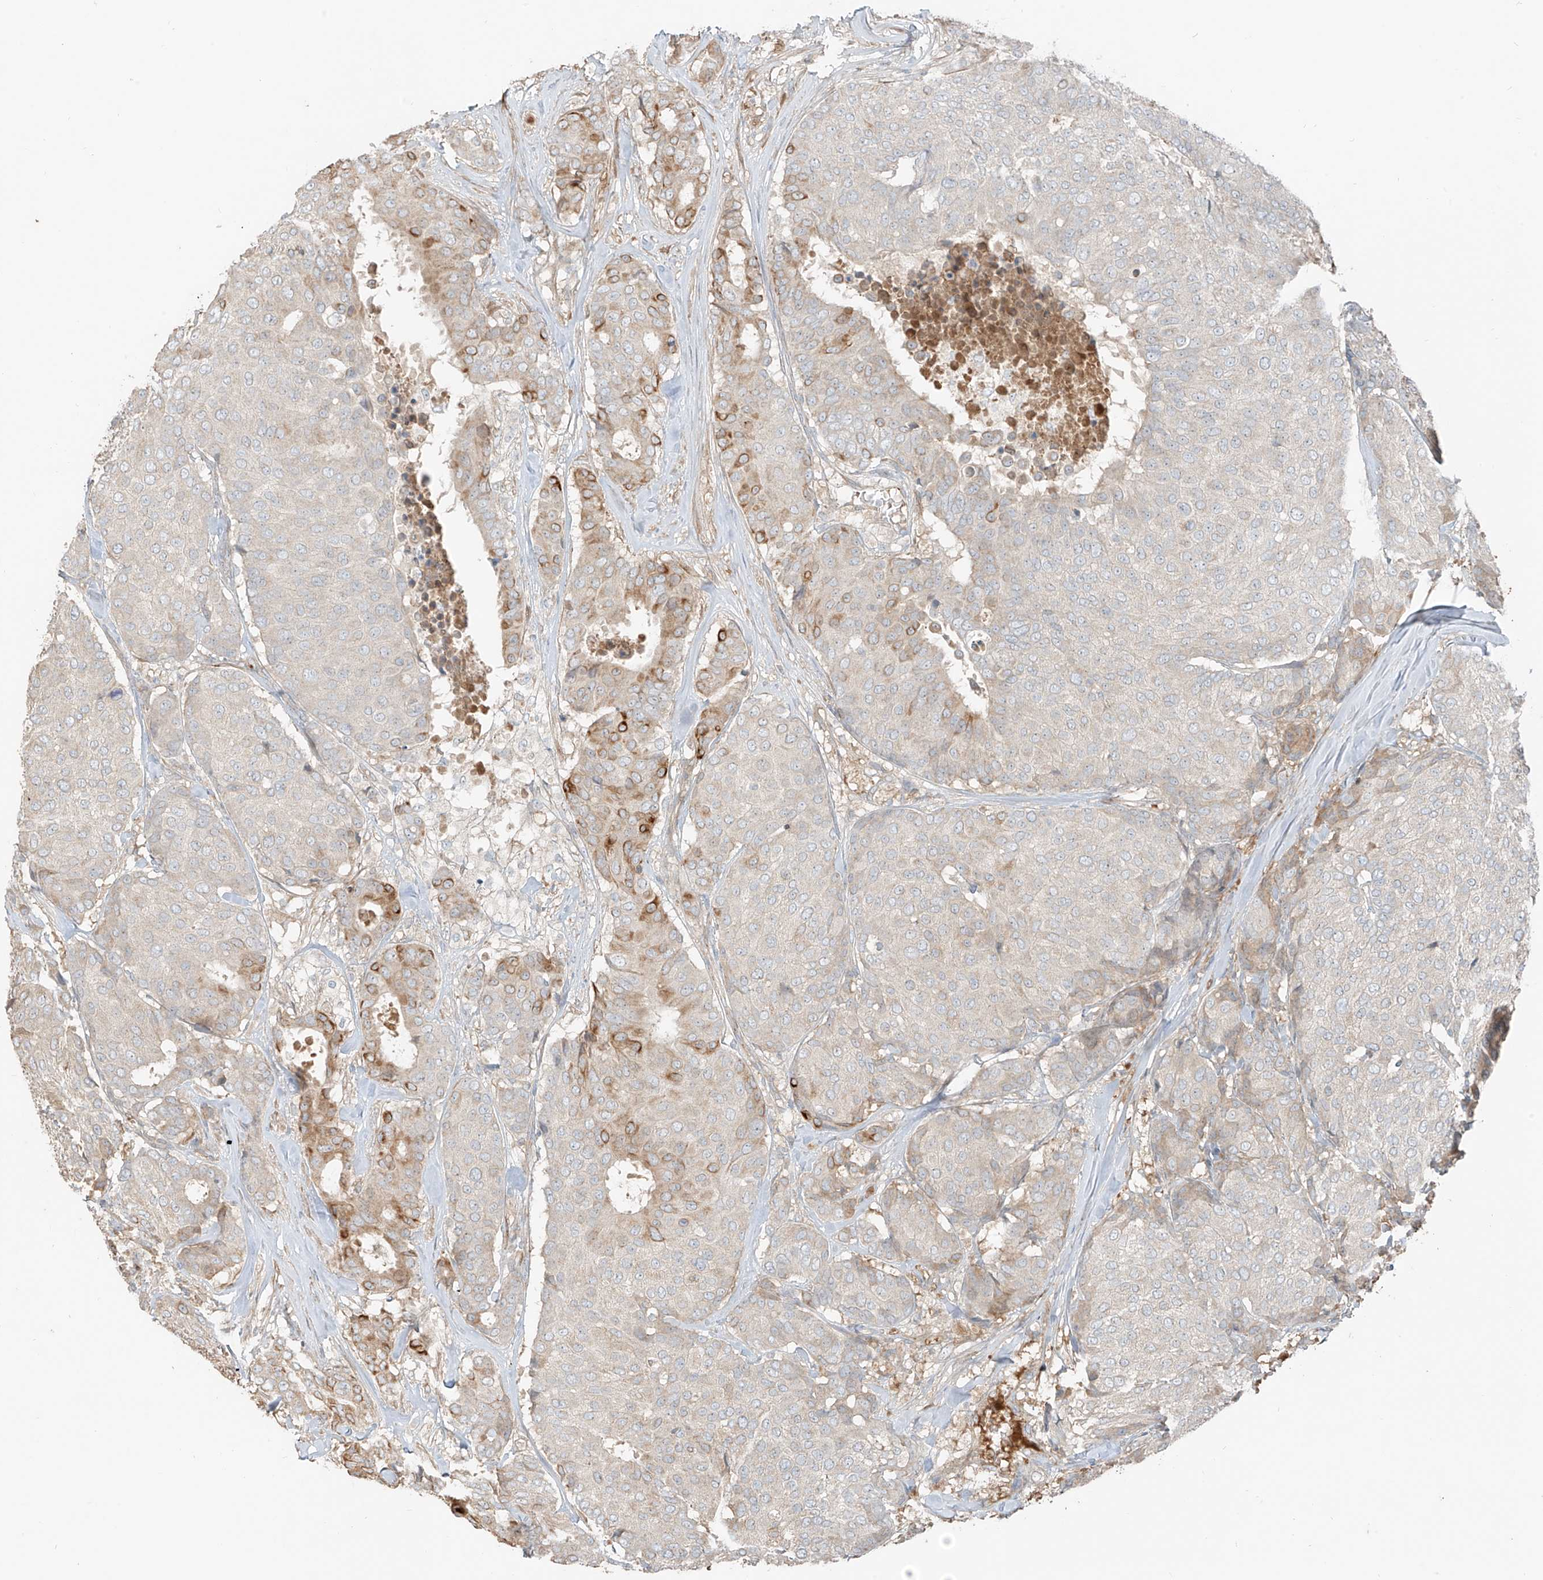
{"staining": {"intensity": "moderate", "quantity": "<25%", "location": "cytoplasmic/membranous"}, "tissue": "breast cancer", "cell_type": "Tumor cells", "image_type": "cancer", "snomed": [{"axis": "morphology", "description": "Duct carcinoma"}, {"axis": "topography", "description": "Breast"}], "caption": "Immunohistochemistry image of neoplastic tissue: breast cancer stained using IHC exhibits low levels of moderate protein expression localized specifically in the cytoplasmic/membranous of tumor cells, appearing as a cytoplasmic/membranous brown color.", "gene": "FSTL1", "patient": {"sex": "female", "age": 75}}